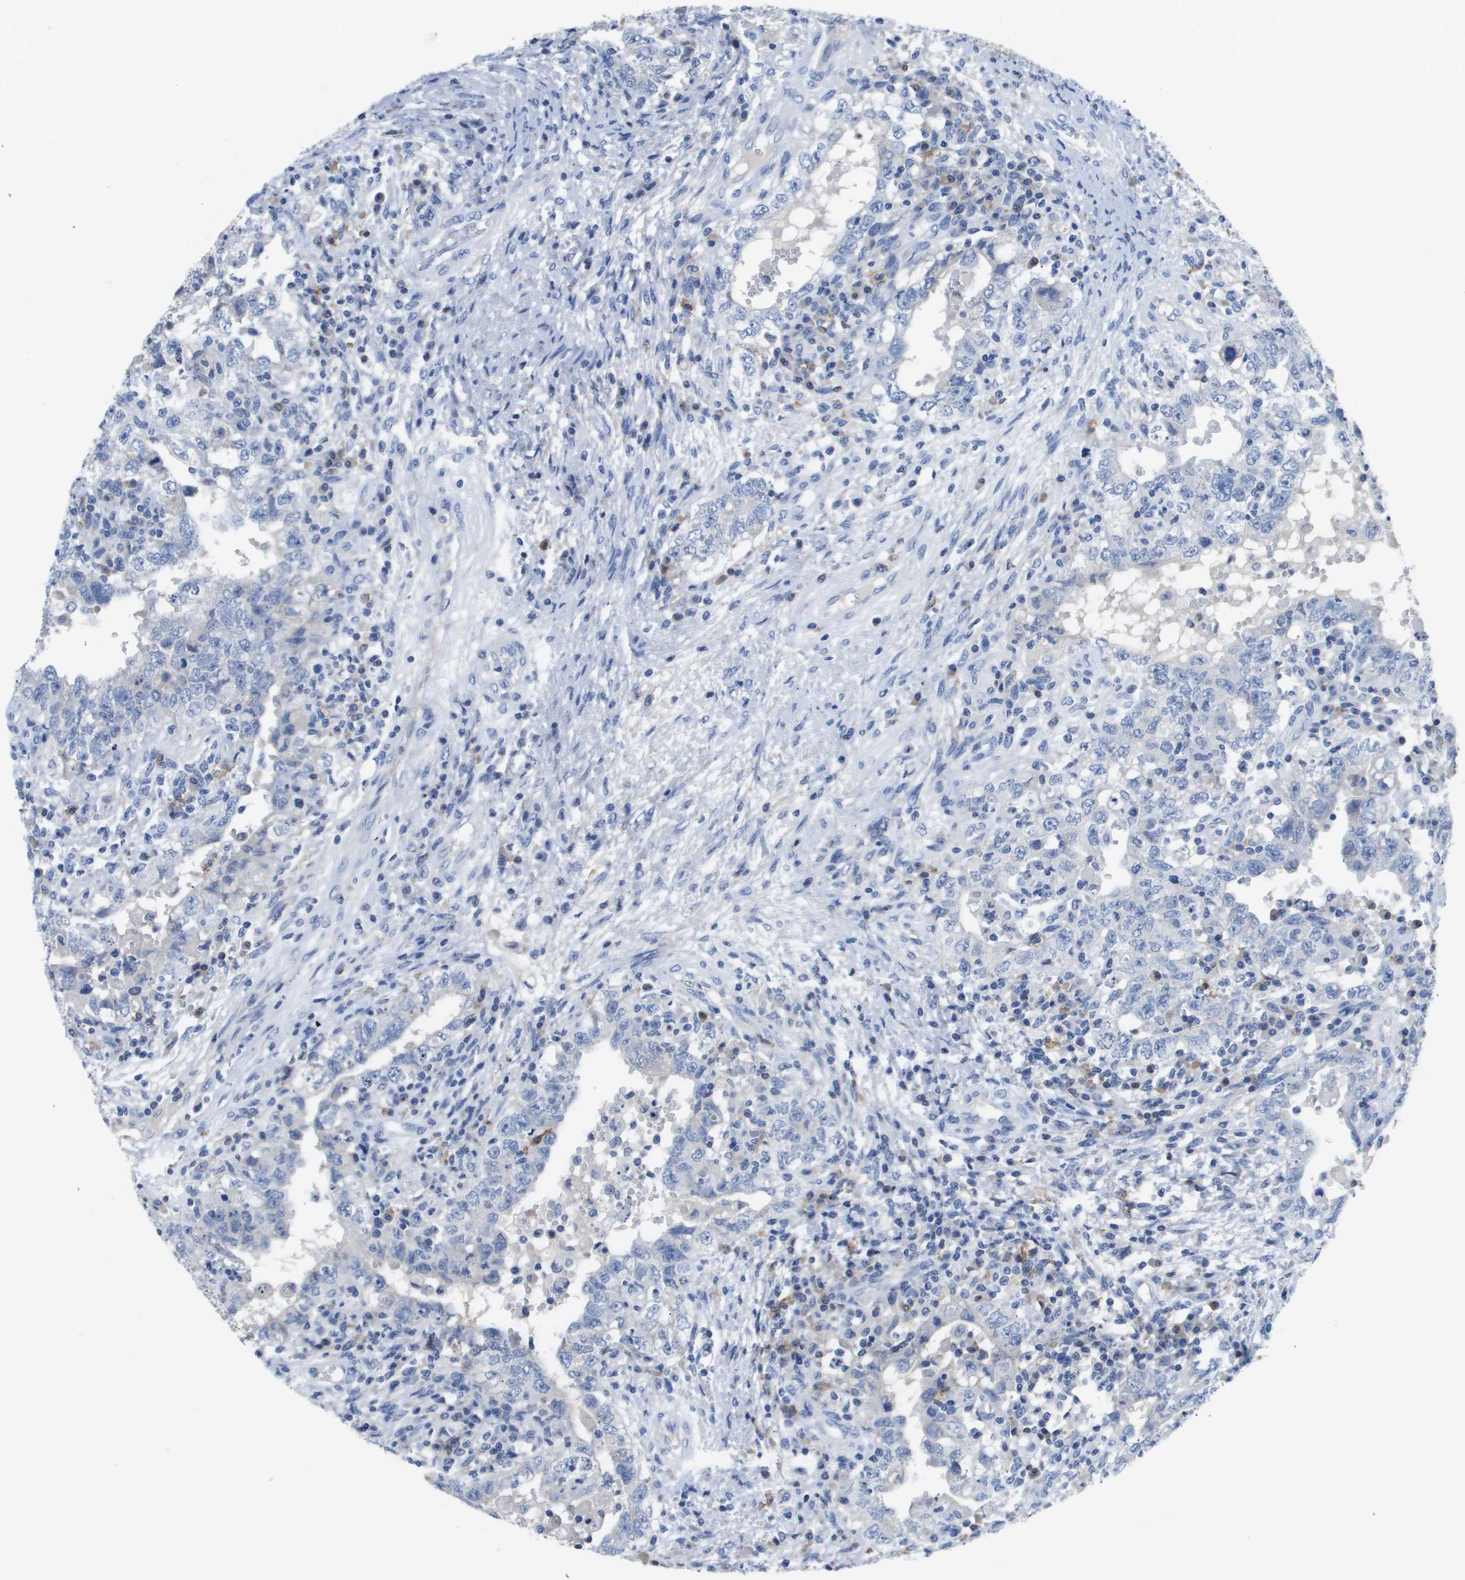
{"staining": {"intensity": "negative", "quantity": "none", "location": "none"}, "tissue": "testis cancer", "cell_type": "Tumor cells", "image_type": "cancer", "snomed": [{"axis": "morphology", "description": "Carcinoma, Embryonal, NOS"}, {"axis": "topography", "description": "Testis"}], "caption": "This photomicrograph is of testis embryonal carcinoma stained with IHC to label a protein in brown with the nuclei are counter-stained blue. There is no positivity in tumor cells.", "gene": "MS4A1", "patient": {"sex": "male", "age": 26}}